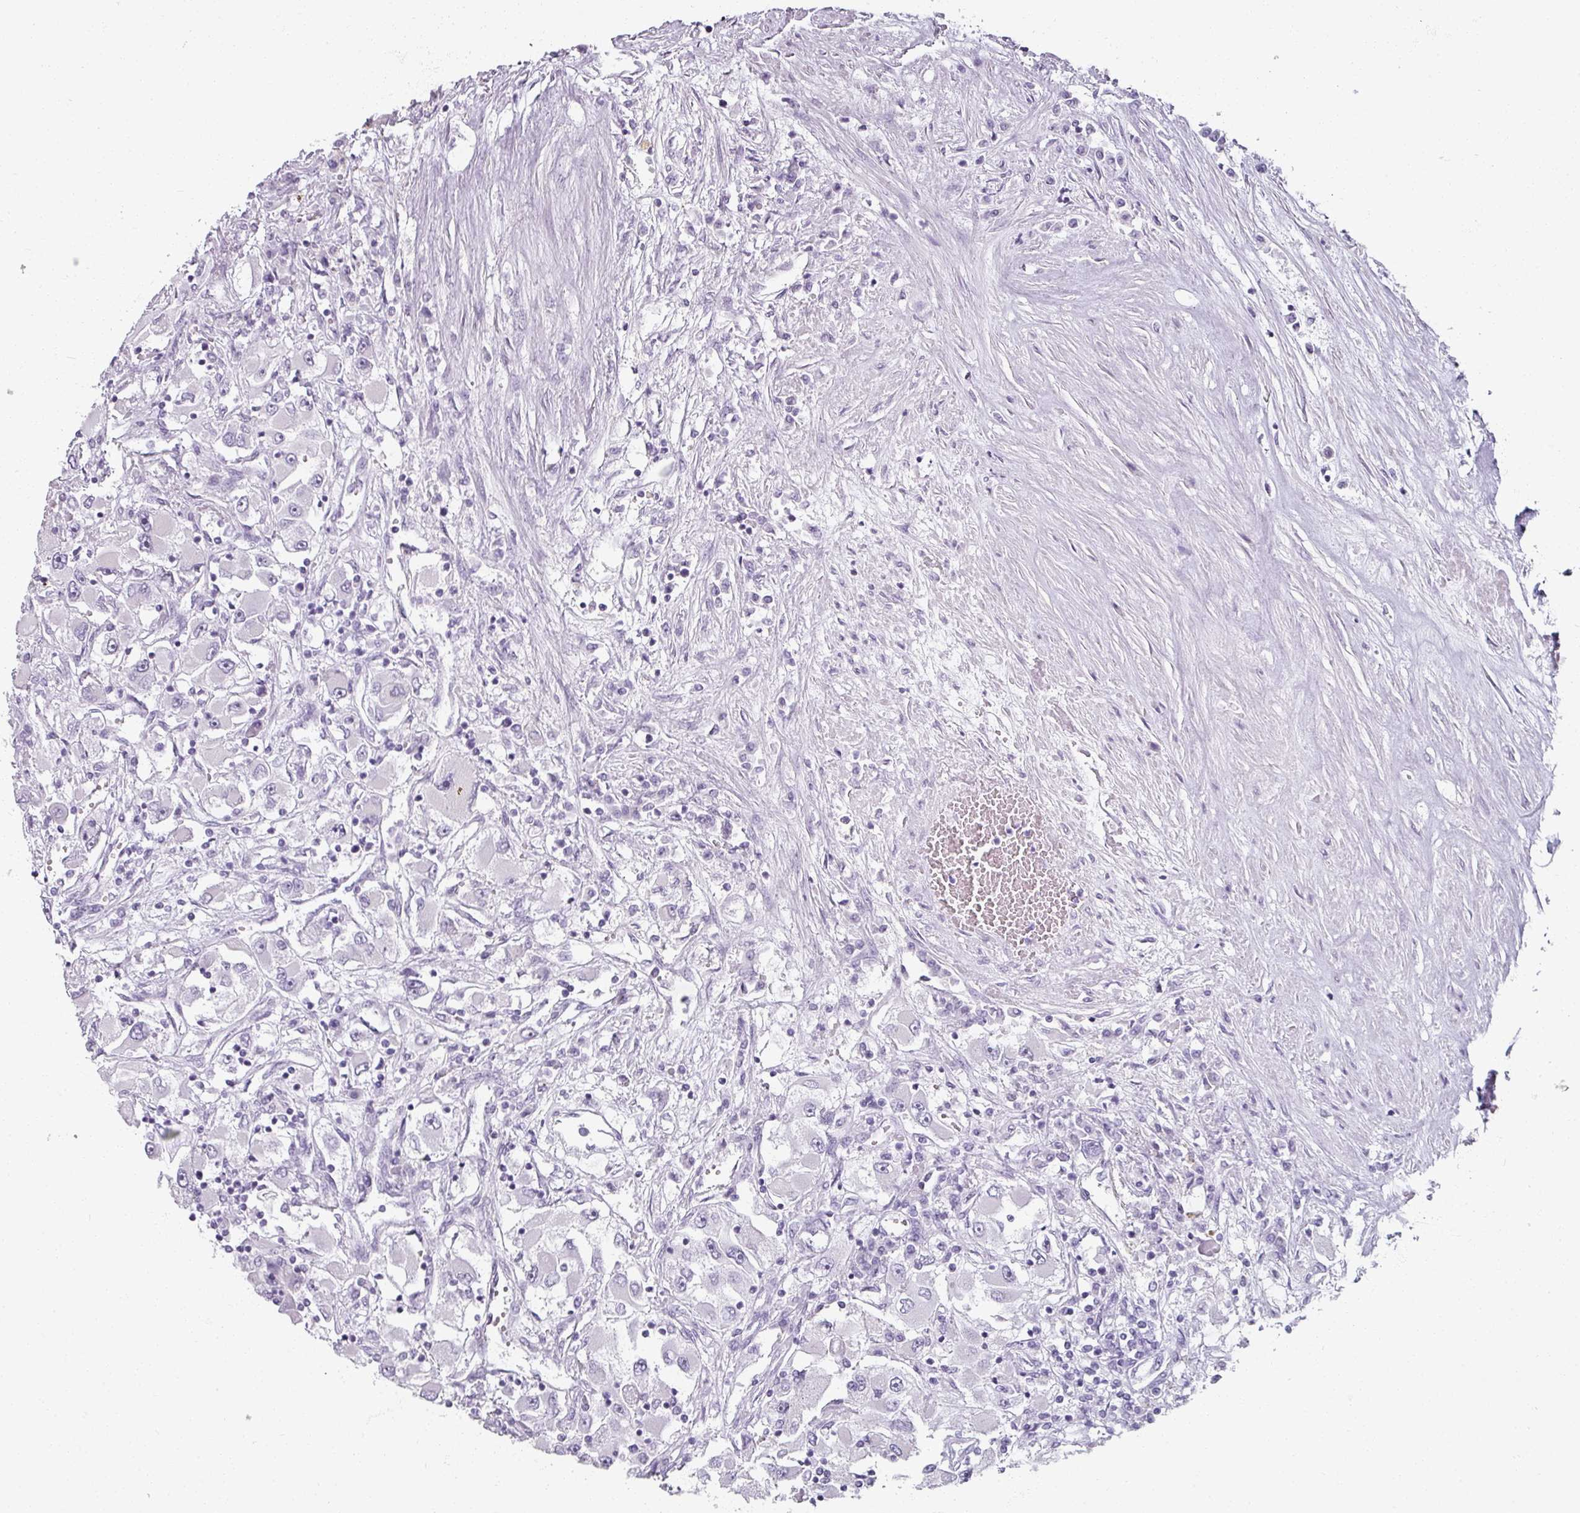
{"staining": {"intensity": "negative", "quantity": "none", "location": "none"}, "tissue": "renal cancer", "cell_type": "Tumor cells", "image_type": "cancer", "snomed": [{"axis": "morphology", "description": "Adenocarcinoma, NOS"}, {"axis": "topography", "description": "Kidney"}], "caption": "A histopathology image of human renal cancer is negative for staining in tumor cells.", "gene": "REG3G", "patient": {"sex": "female", "age": 52}}